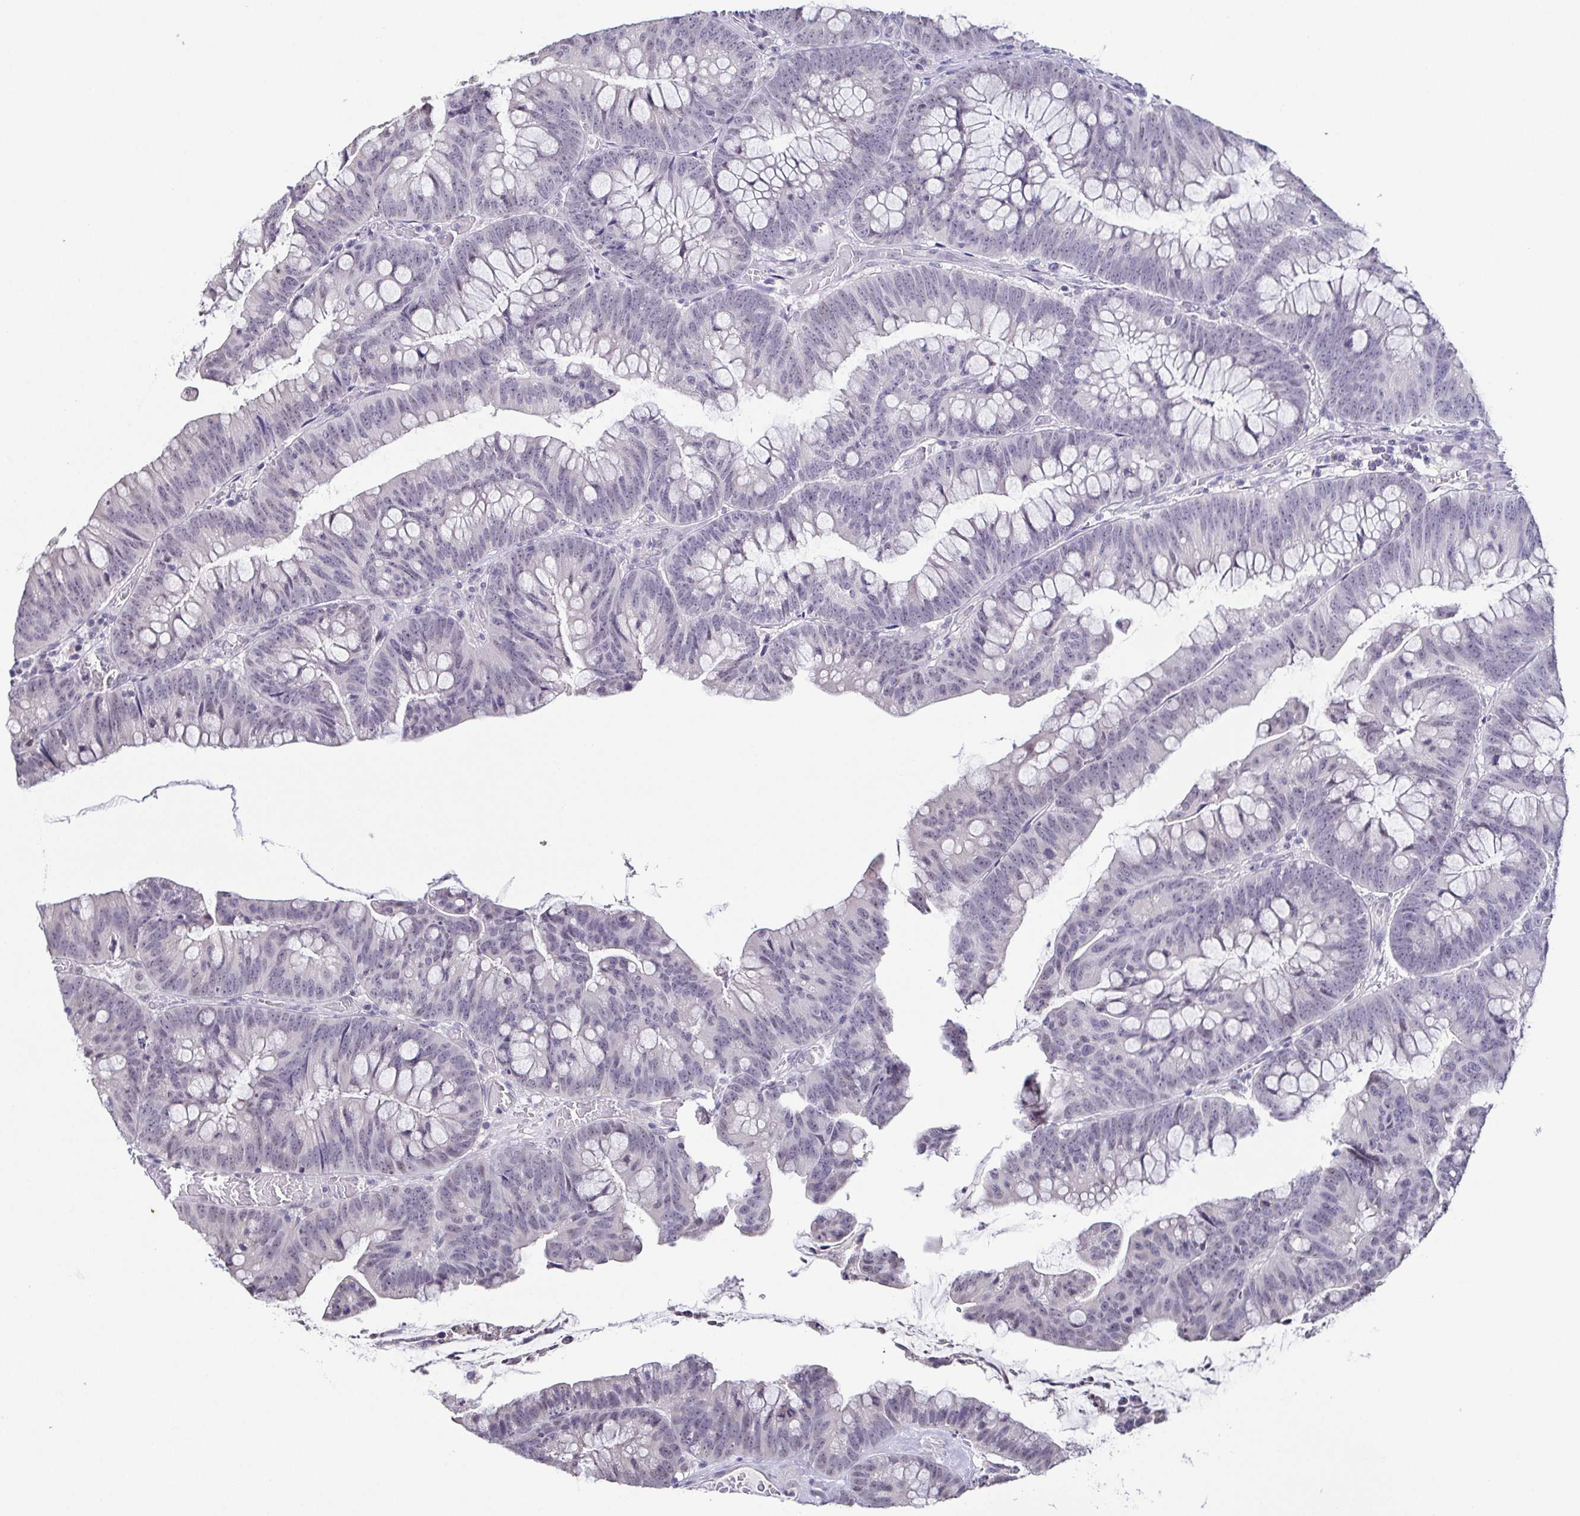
{"staining": {"intensity": "negative", "quantity": "none", "location": "none"}, "tissue": "colorectal cancer", "cell_type": "Tumor cells", "image_type": "cancer", "snomed": [{"axis": "morphology", "description": "Adenocarcinoma, NOS"}, {"axis": "topography", "description": "Colon"}], "caption": "Histopathology image shows no significant protein positivity in tumor cells of colorectal cancer (adenocarcinoma).", "gene": "NEFH", "patient": {"sex": "male", "age": 62}}